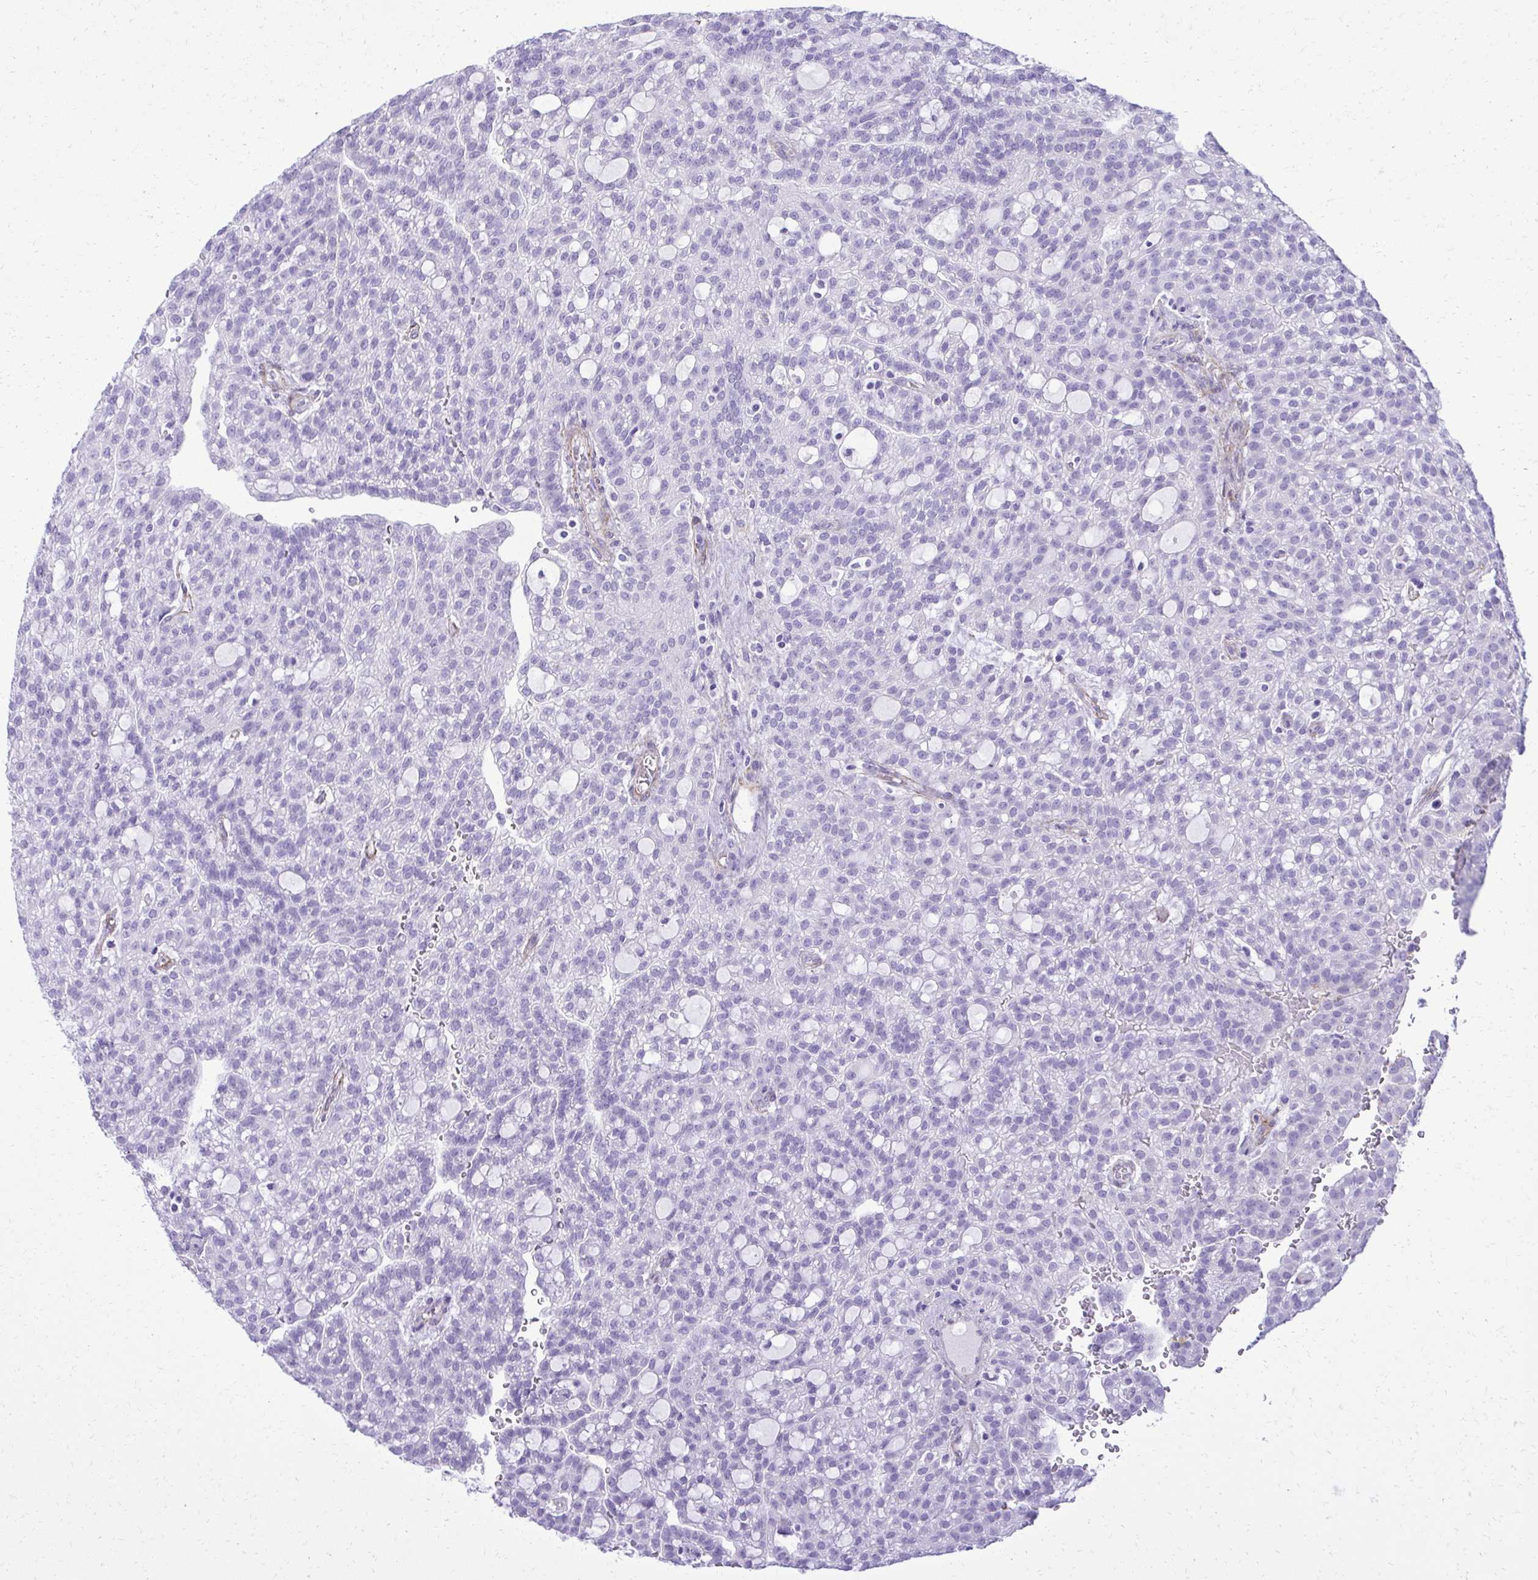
{"staining": {"intensity": "negative", "quantity": "none", "location": "none"}, "tissue": "renal cancer", "cell_type": "Tumor cells", "image_type": "cancer", "snomed": [{"axis": "morphology", "description": "Adenocarcinoma, NOS"}, {"axis": "topography", "description": "Kidney"}], "caption": "An IHC micrograph of adenocarcinoma (renal) is shown. There is no staining in tumor cells of adenocarcinoma (renal).", "gene": "PITPNM3", "patient": {"sex": "male", "age": 63}}